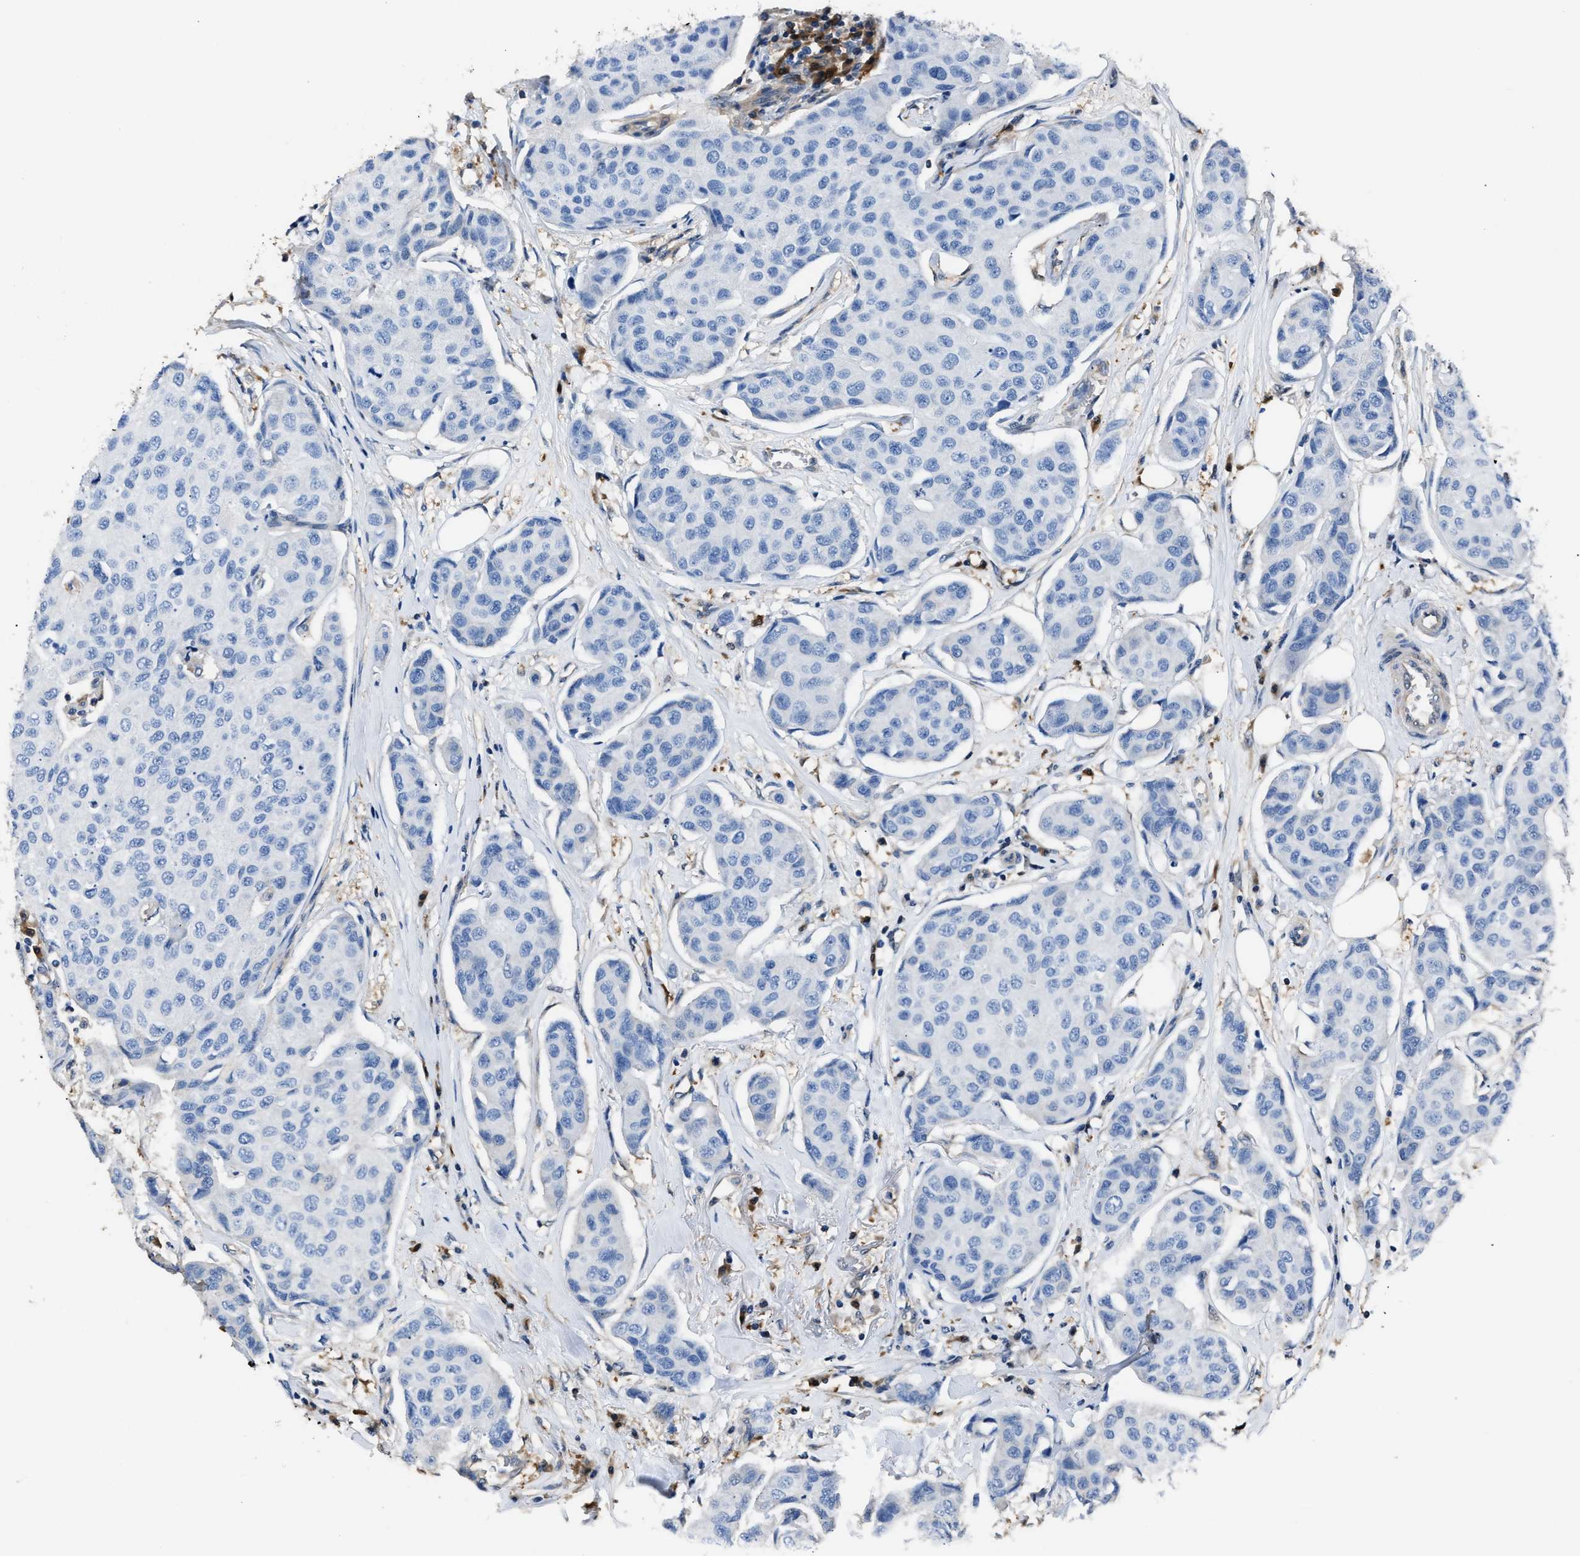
{"staining": {"intensity": "negative", "quantity": "none", "location": "none"}, "tissue": "breast cancer", "cell_type": "Tumor cells", "image_type": "cancer", "snomed": [{"axis": "morphology", "description": "Duct carcinoma"}, {"axis": "topography", "description": "Breast"}], "caption": "A micrograph of human breast invasive ductal carcinoma is negative for staining in tumor cells.", "gene": "GSTP1", "patient": {"sex": "female", "age": 80}}